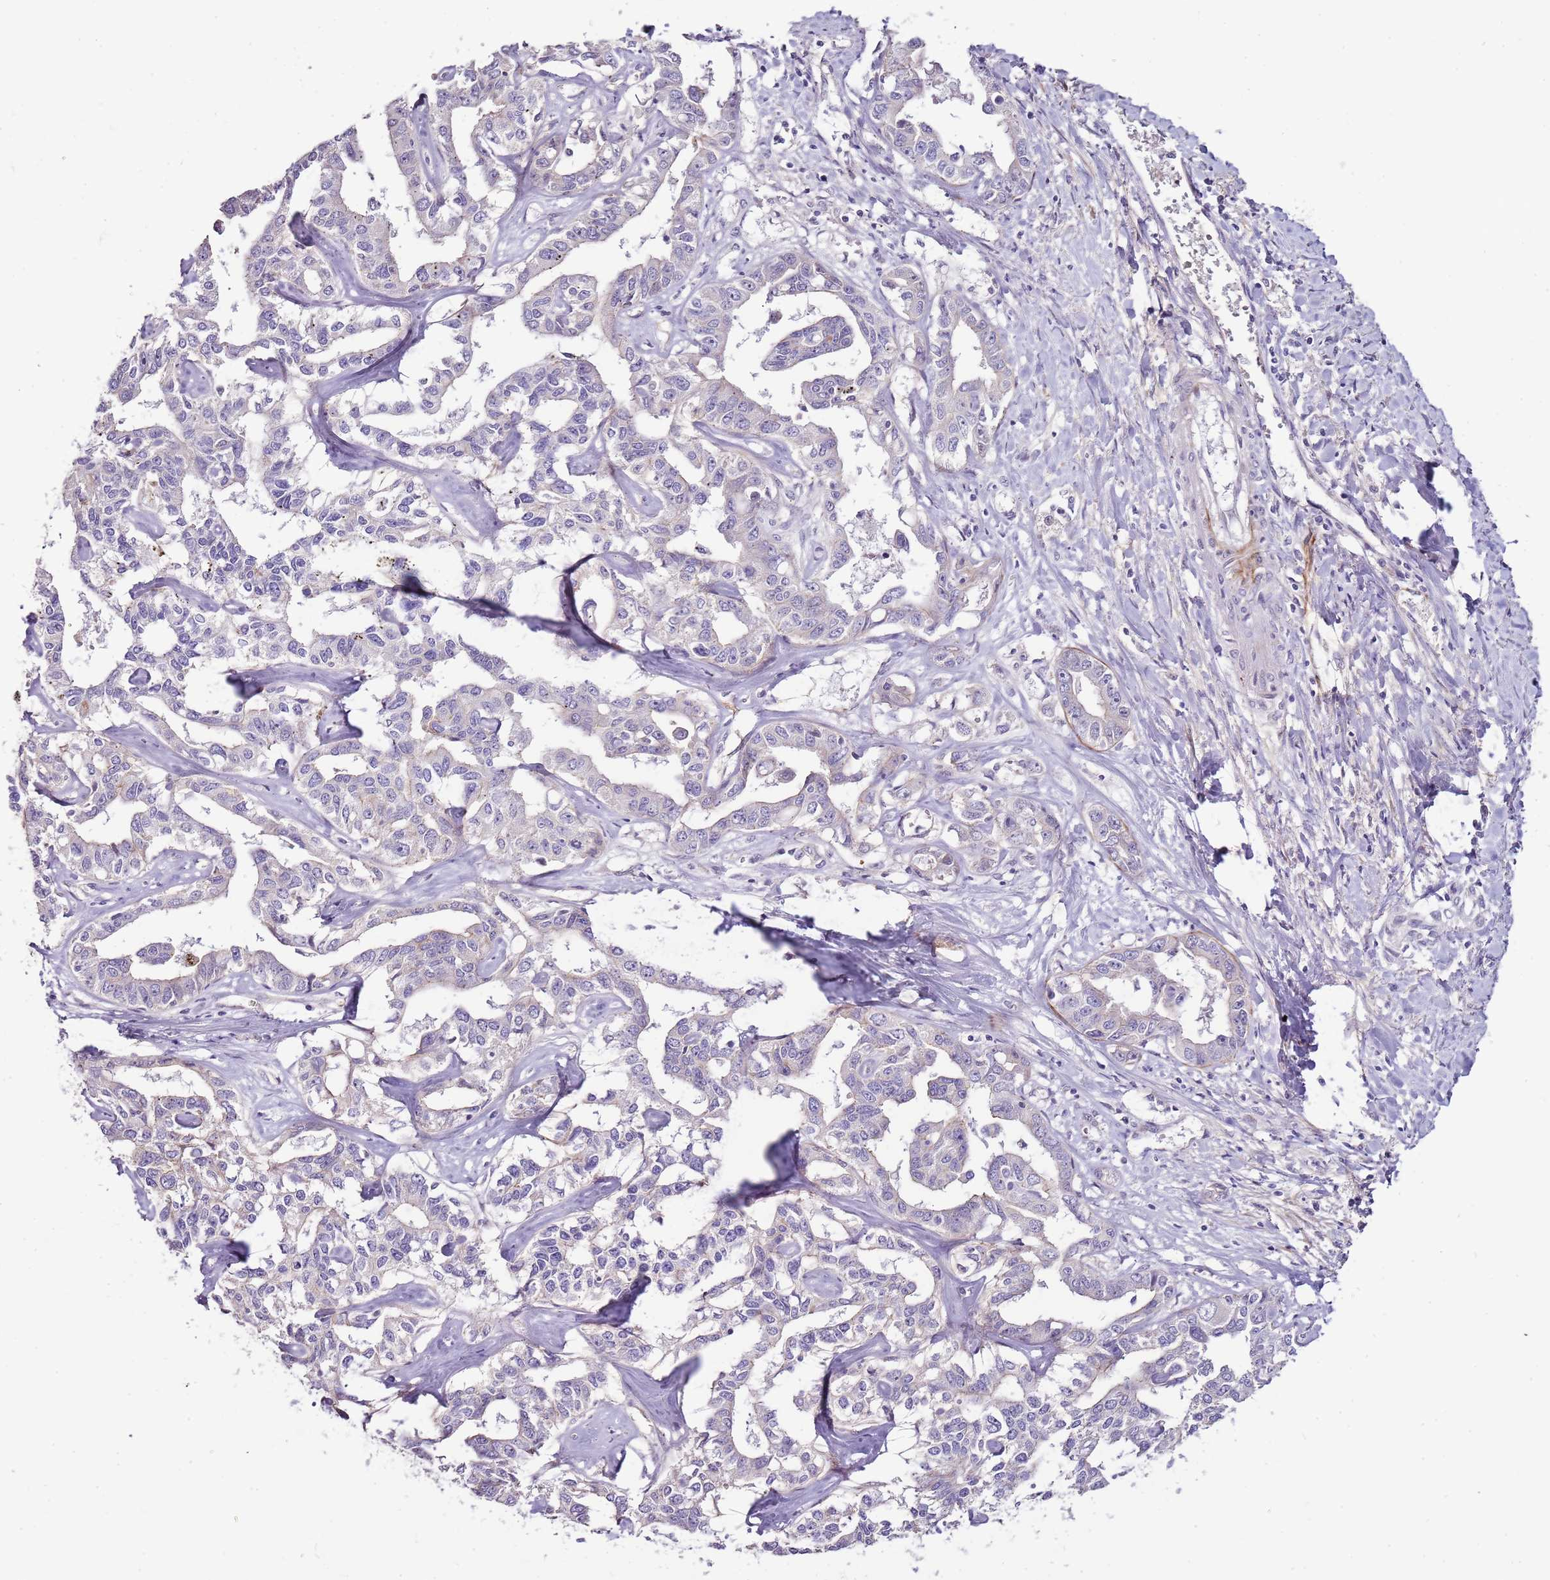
{"staining": {"intensity": "negative", "quantity": "none", "location": "none"}, "tissue": "liver cancer", "cell_type": "Tumor cells", "image_type": "cancer", "snomed": [{"axis": "morphology", "description": "Cholangiocarcinoma"}, {"axis": "topography", "description": "Liver"}], "caption": "Immunohistochemistry histopathology image of cholangiocarcinoma (liver) stained for a protein (brown), which shows no staining in tumor cells.", "gene": "NKX2-3", "patient": {"sex": "male", "age": 59}}